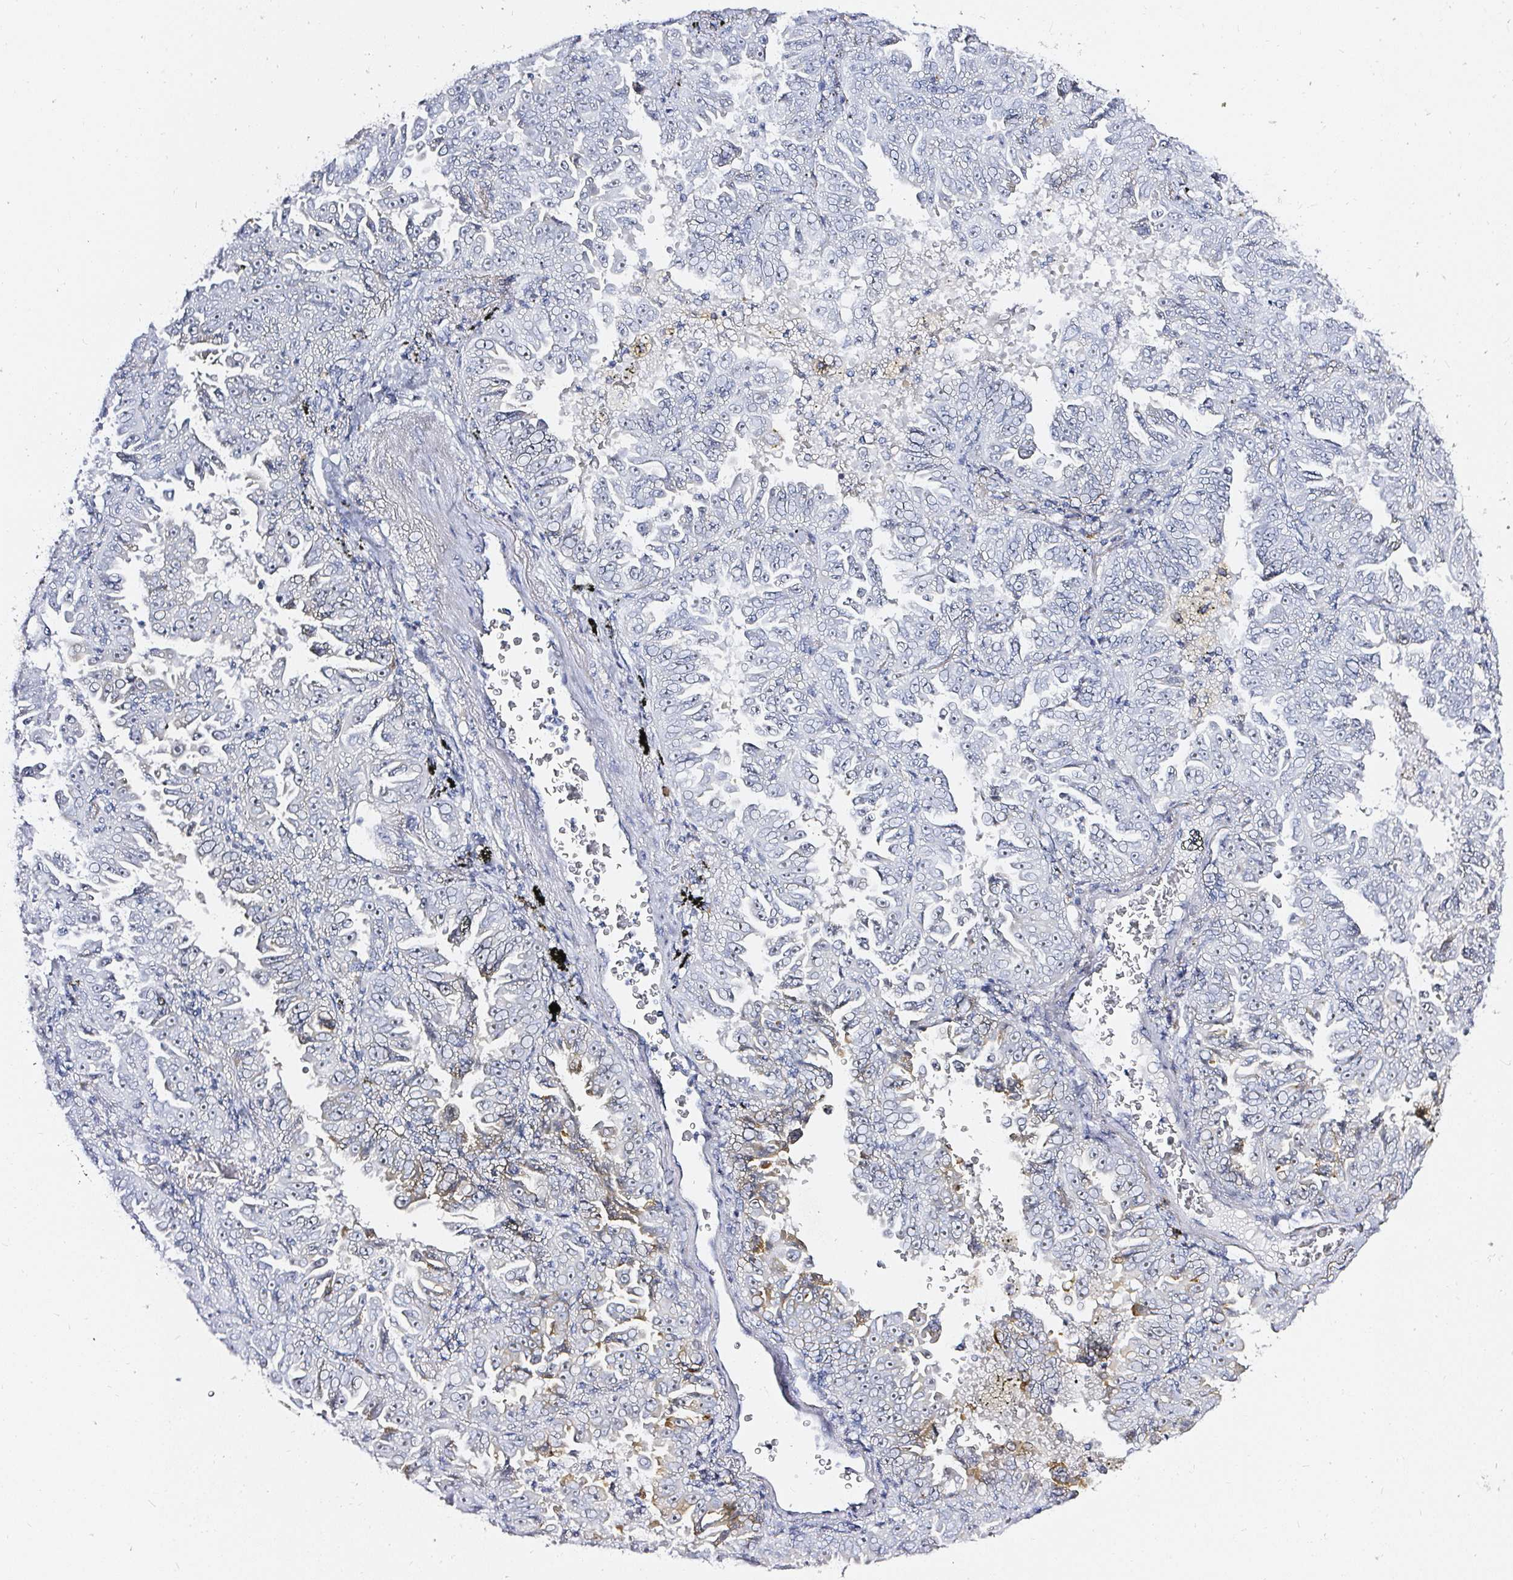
{"staining": {"intensity": "weak", "quantity": "<25%", "location": "cytoplasmic/membranous"}, "tissue": "lung cancer", "cell_type": "Tumor cells", "image_type": "cancer", "snomed": [{"axis": "morphology", "description": "Adenocarcinoma, NOS"}, {"axis": "topography", "description": "Lung"}], "caption": "Tumor cells are negative for protein expression in human lung cancer (adenocarcinoma).", "gene": "ACAN", "patient": {"sex": "female", "age": 52}}